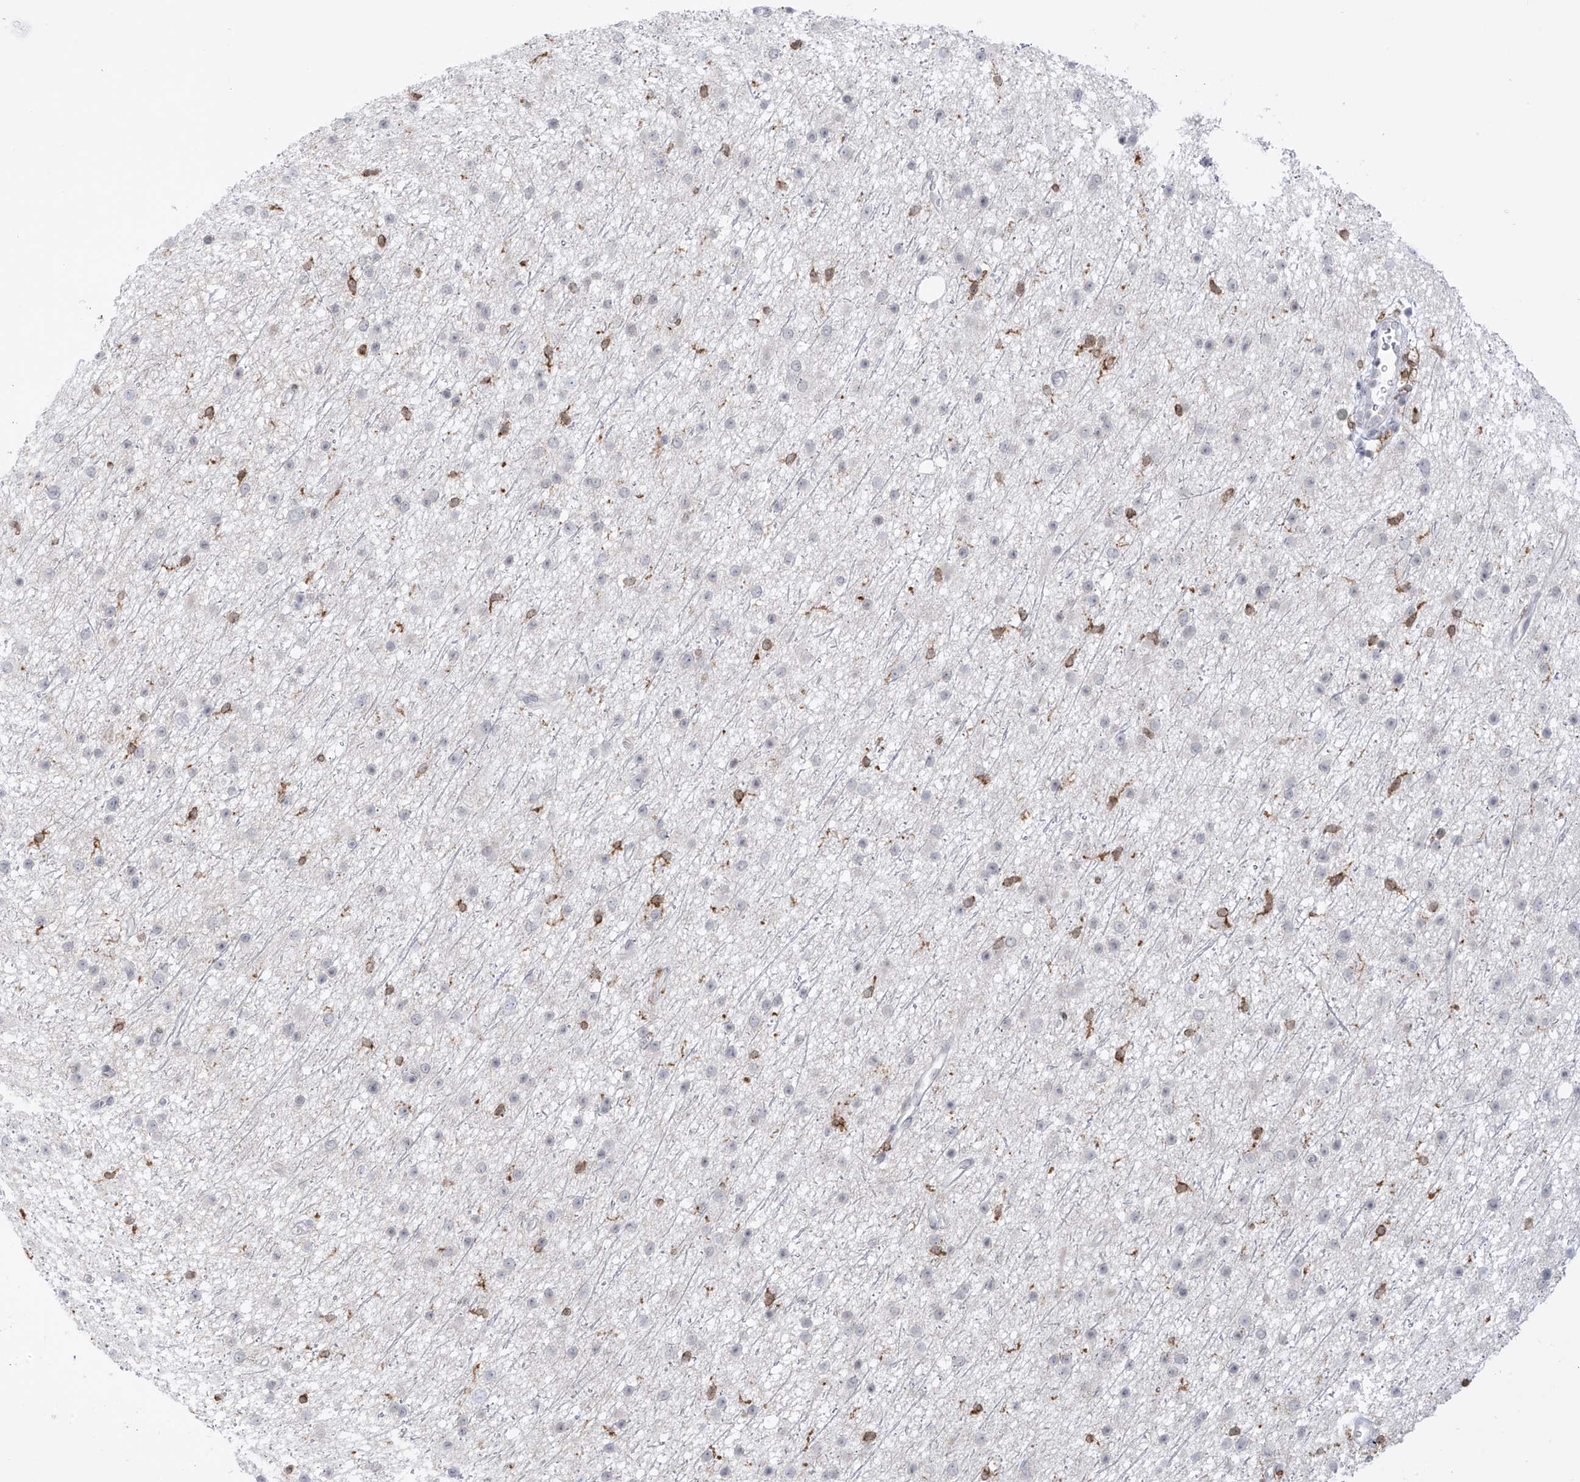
{"staining": {"intensity": "negative", "quantity": "none", "location": "none"}, "tissue": "glioma", "cell_type": "Tumor cells", "image_type": "cancer", "snomed": [{"axis": "morphology", "description": "Glioma, malignant, Low grade"}, {"axis": "topography", "description": "Cerebral cortex"}], "caption": "The immunohistochemistry (IHC) histopathology image has no significant expression in tumor cells of glioma tissue.", "gene": "TBXAS1", "patient": {"sex": "female", "age": 39}}